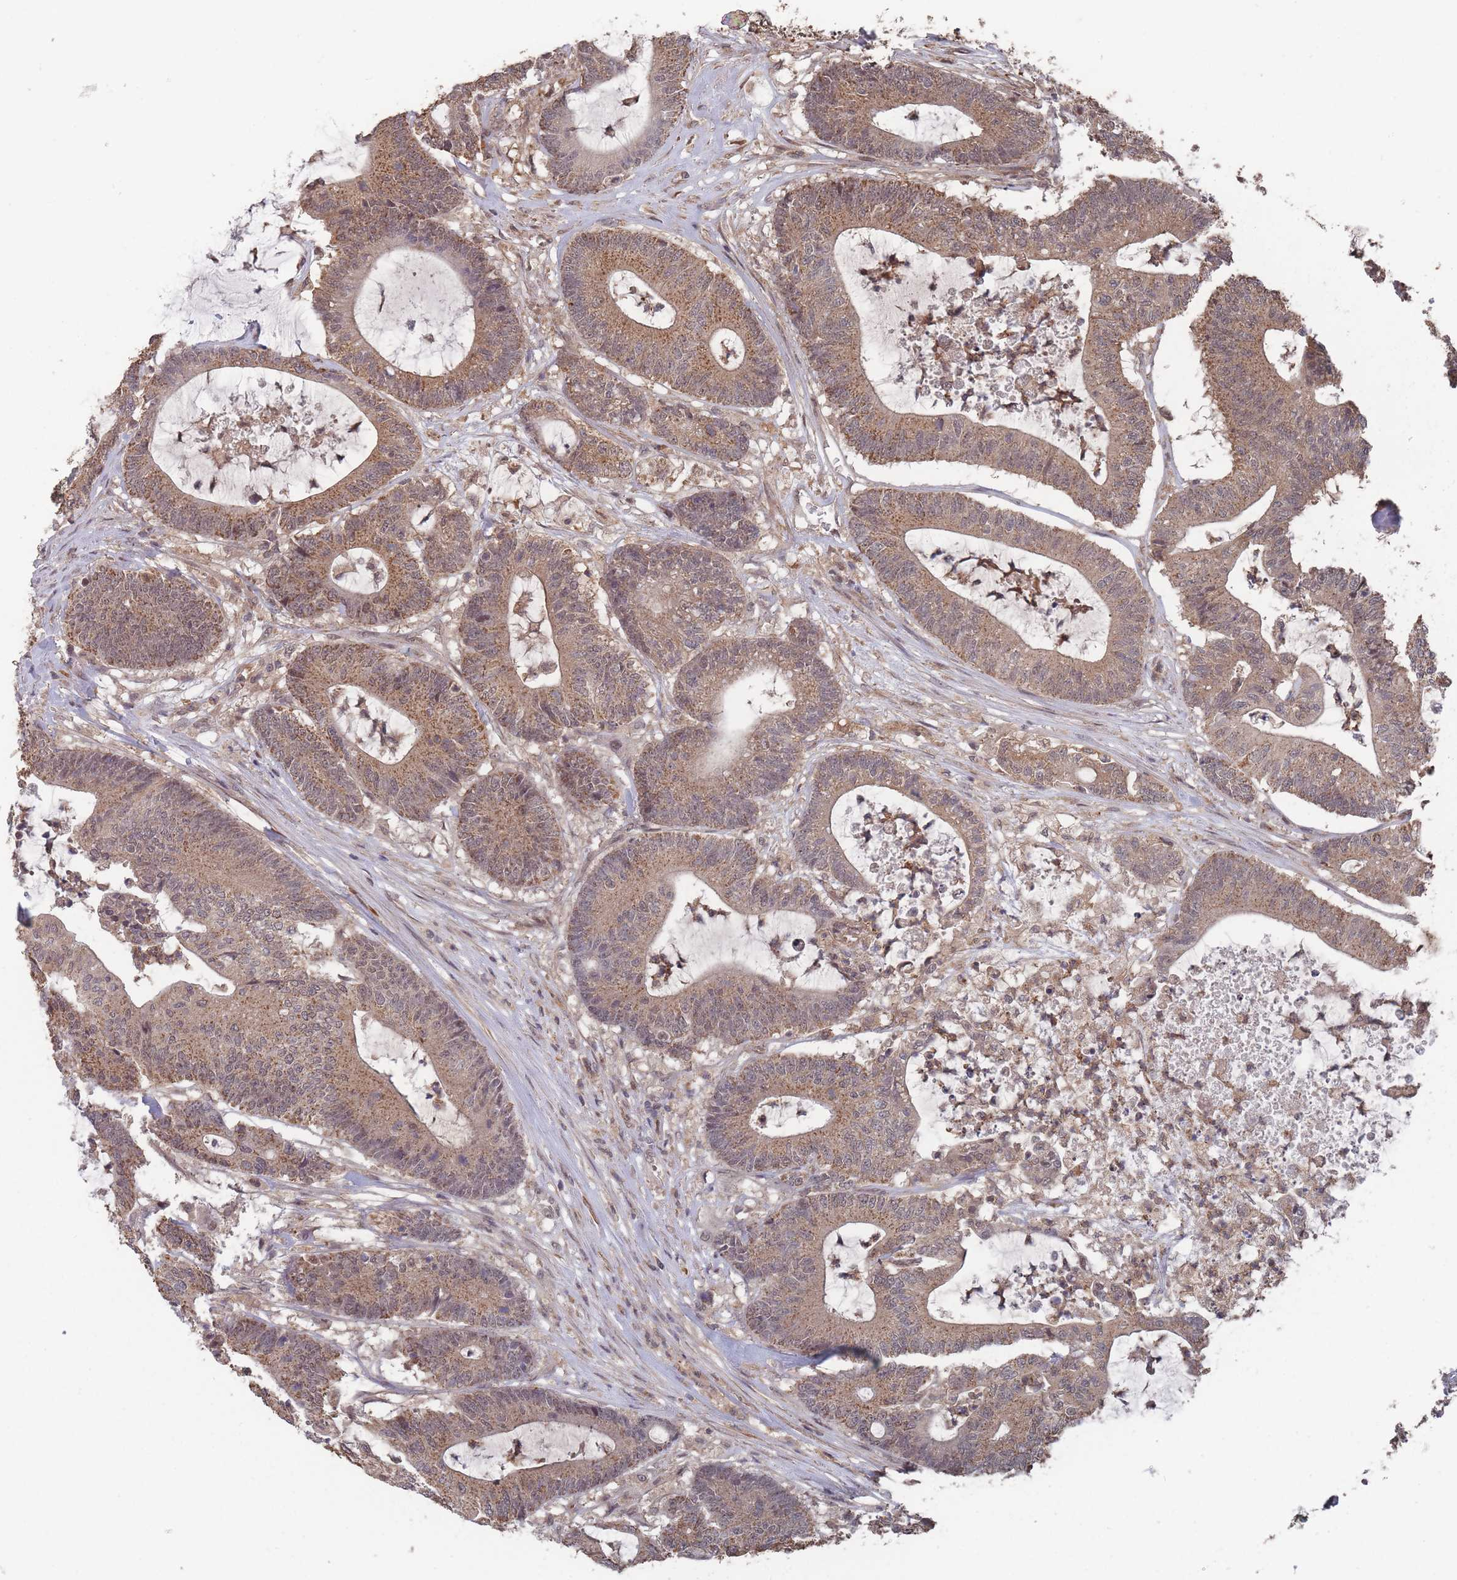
{"staining": {"intensity": "moderate", "quantity": ">75%", "location": "cytoplasmic/membranous"}, "tissue": "colorectal cancer", "cell_type": "Tumor cells", "image_type": "cancer", "snomed": [{"axis": "morphology", "description": "Adenocarcinoma, NOS"}, {"axis": "topography", "description": "Colon"}], "caption": "Immunohistochemical staining of colorectal cancer displays moderate cytoplasmic/membranous protein expression in about >75% of tumor cells. (brown staining indicates protein expression, while blue staining denotes nuclei).", "gene": "SF3B1", "patient": {"sex": "female", "age": 84}}